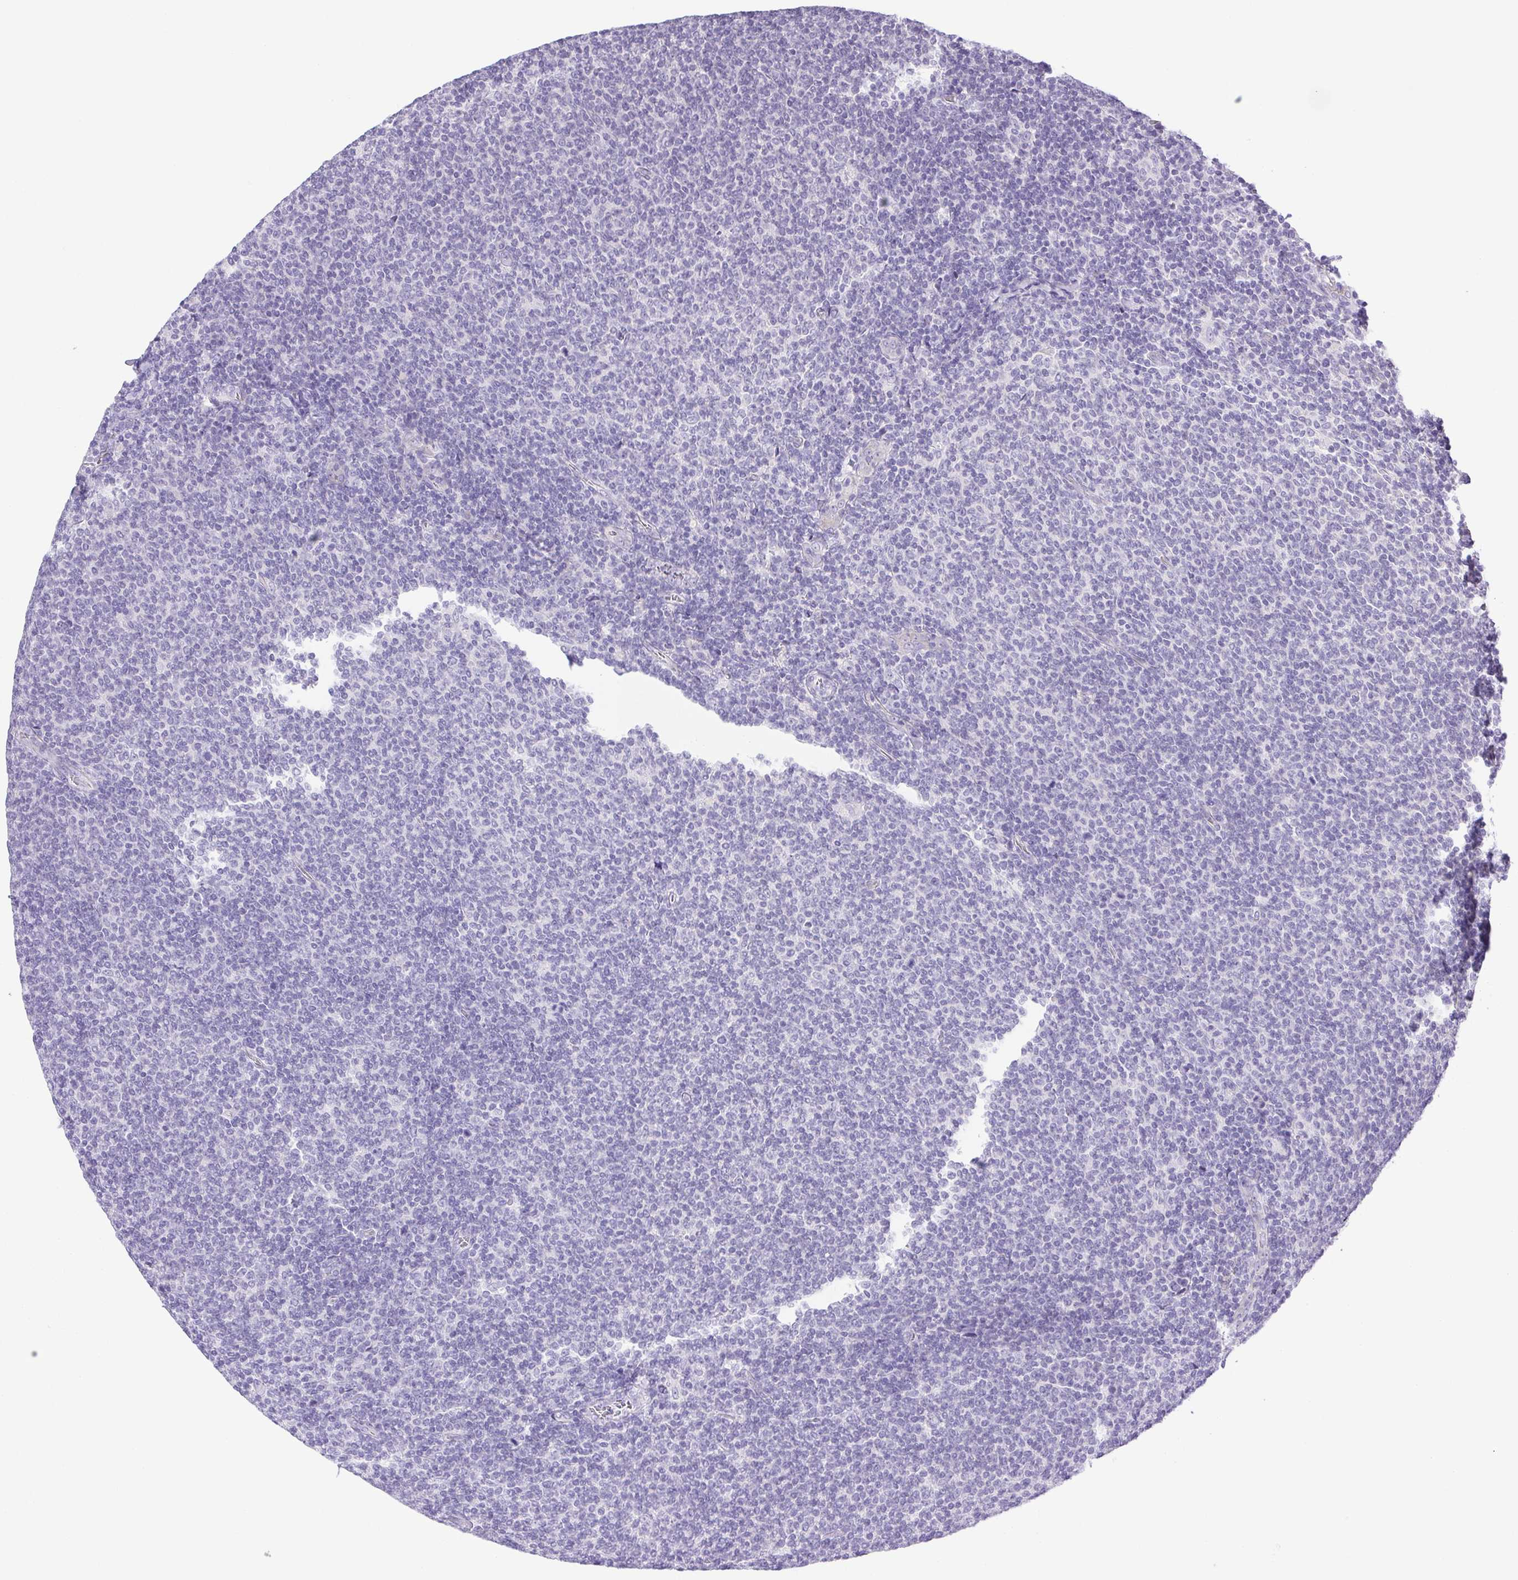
{"staining": {"intensity": "negative", "quantity": "none", "location": "none"}, "tissue": "lymphoma", "cell_type": "Tumor cells", "image_type": "cancer", "snomed": [{"axis": "morphology", "description": "Malignant lymphoma, non-Hodgkin's type, Low grade"}, {"axis": "topography", "description": "Lymph node"}], "caption": "Malignant lymphoma, non-Hodgkin's type (low-grade) was stained to show a protein in brown. There is no significant expression in tumor cells.", "gene": "PAPPA2", "patient": {"sex": "male", "age": 52}}